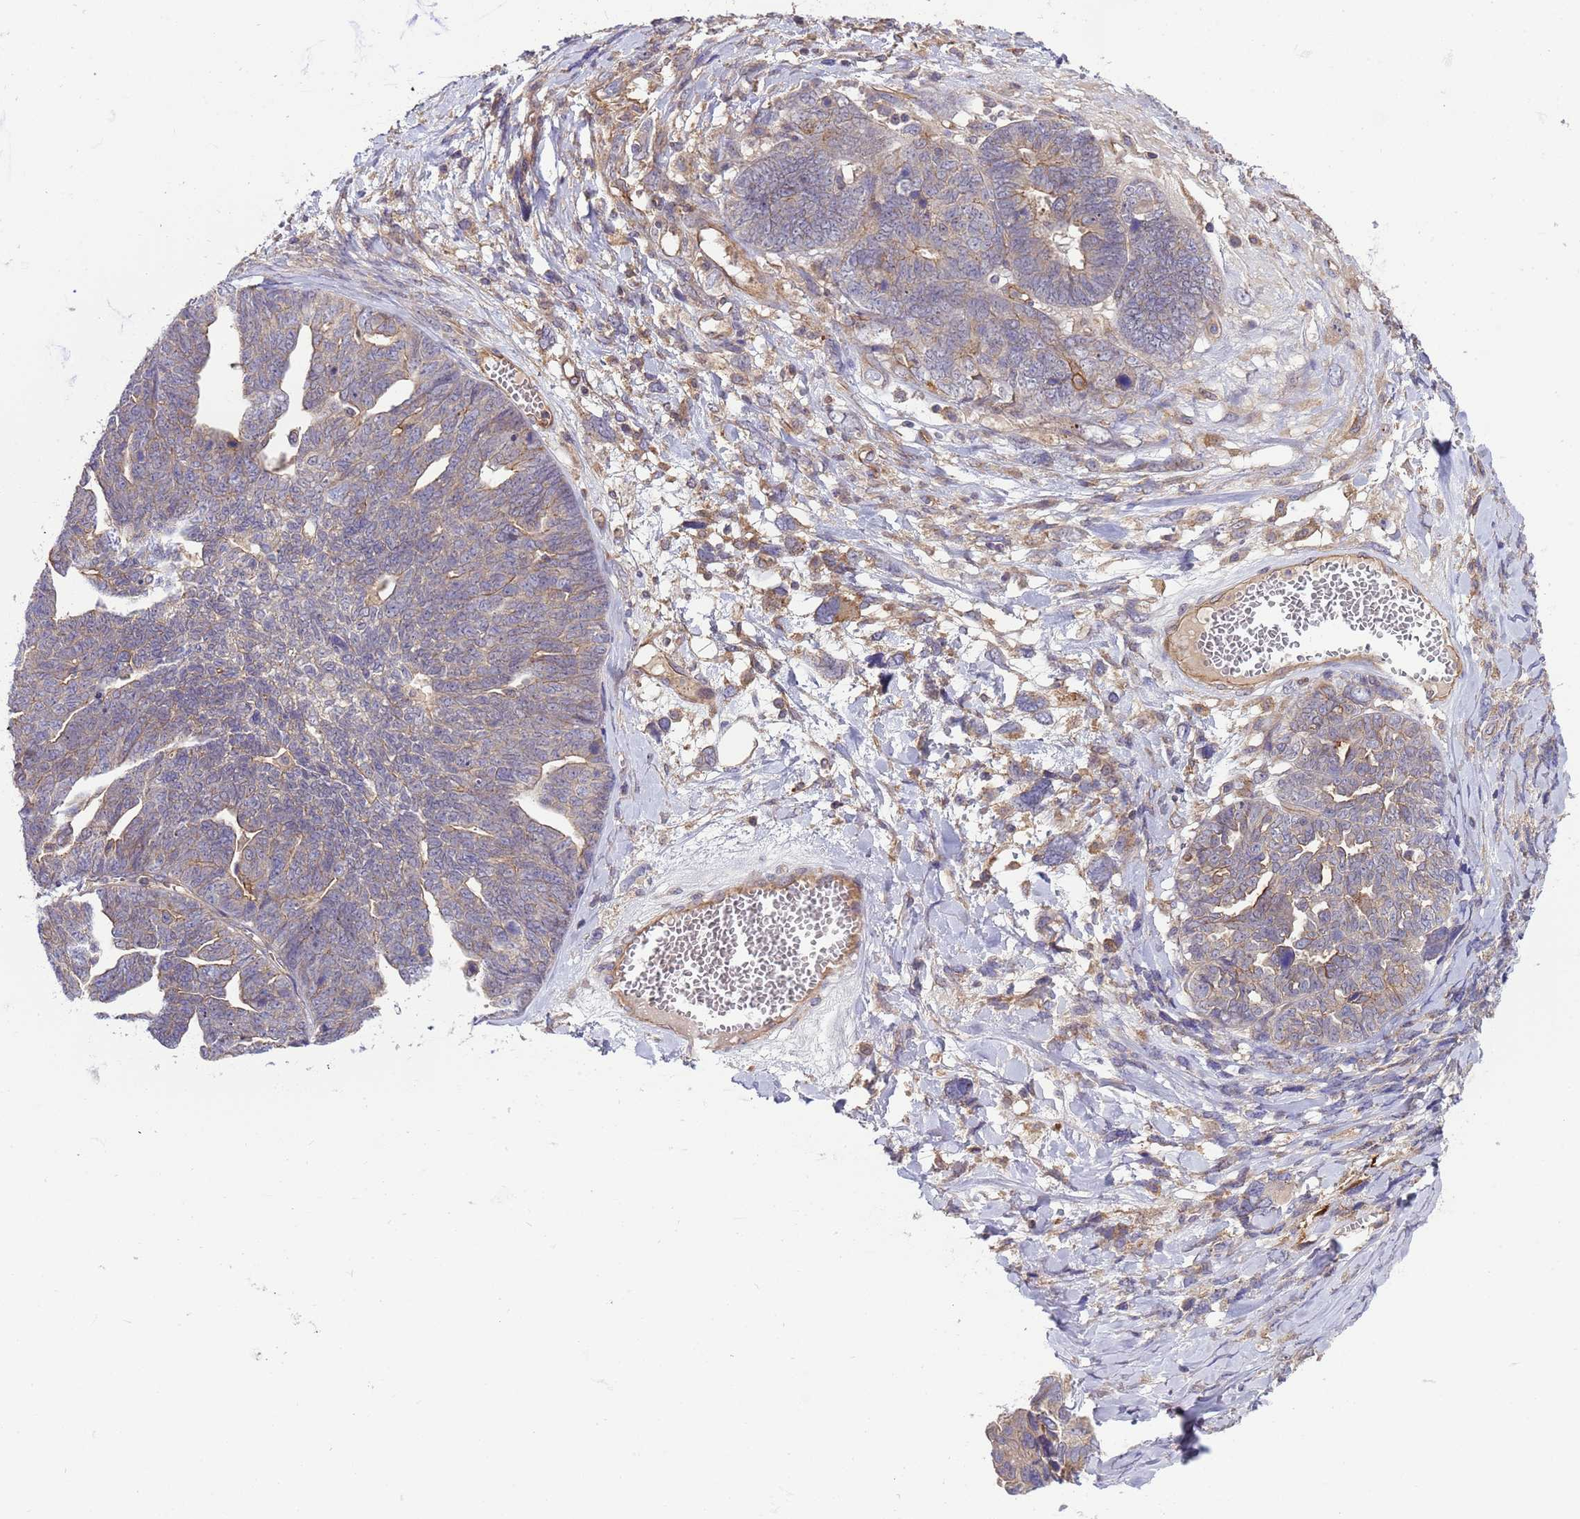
{"staining": {"intensity": "moderate", "quantity": "<25%", "location": "cytoplasmic/membranous"}, "tissue": "ovarian cancer", "cell_type": "Tumor cells", "image_type": "cancer", "snomed": [{"axis": "morphology", "description": "Cystadenocarcinoma, serous, NOS"}, {"axis": "topography", "description": "Ovary"}], "caption": "IHC photomicrograph of serous cystadenocarcinoma (ovarian) stained for a protein (brown), which displays low levels of moderate cytoplasmic/membranous expression in about <25% of tumor cells.", "gene": "SMCO3", "patient": {"sex": "female", "age": 79}}